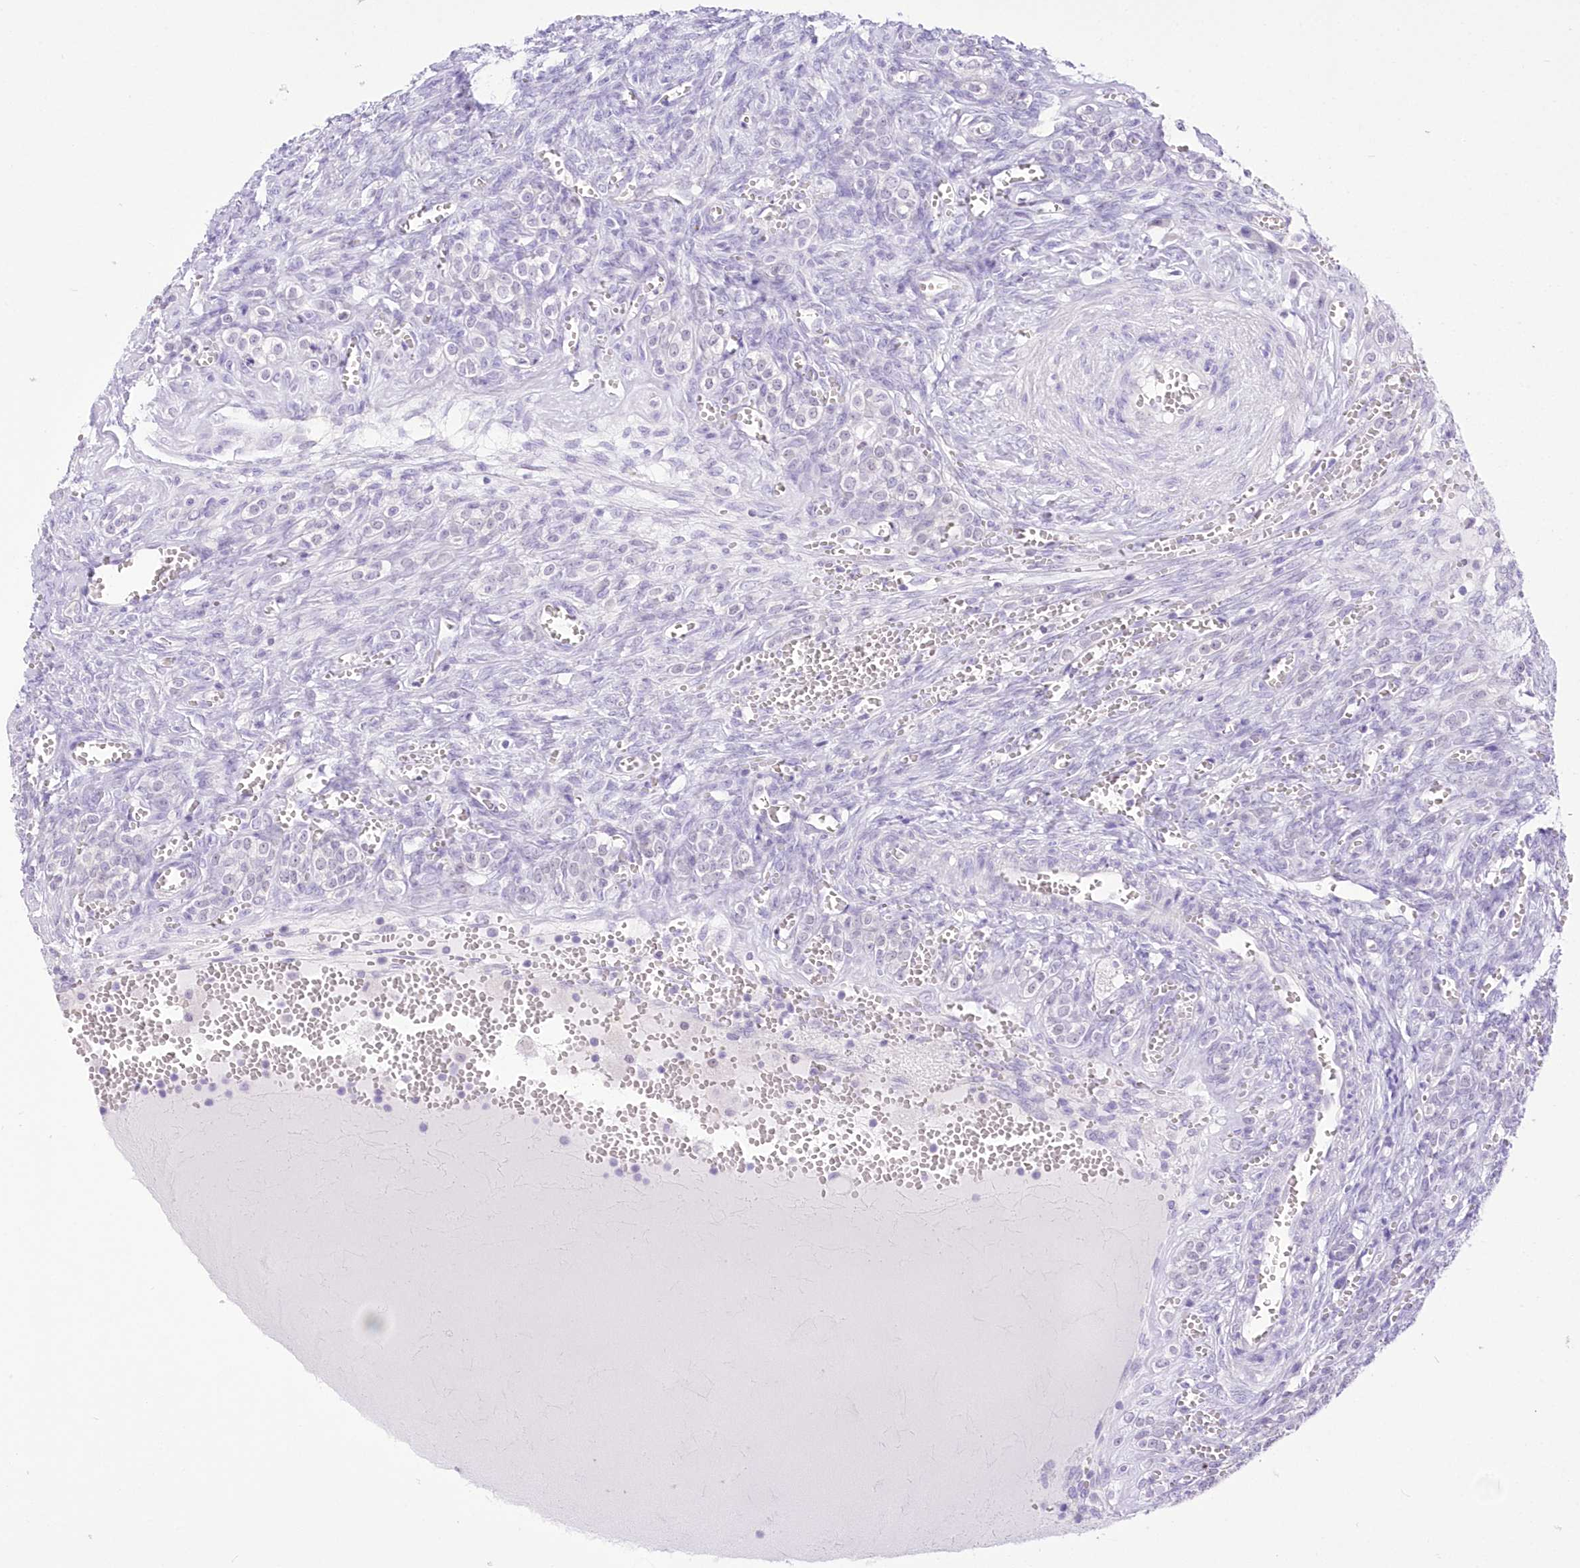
{"staining": {"intensity": "negative", "quantity": "none", "location": "none"}, "tissue": "ovary", "cell_type": "Ovarian stroma cells", "image_type": "normal", "snomed": [{"axis": "morphology", "description": "Normal tissue, NOS"}, {"axis": "topography", "description": "Ovary"}], "caption": "DAB immunohistochemical staining of benign ovary demonstrates no significant expression in ovarian stroma cells.", "gene": "UBA6", "patient": {"sex": "female", "age": 41}}